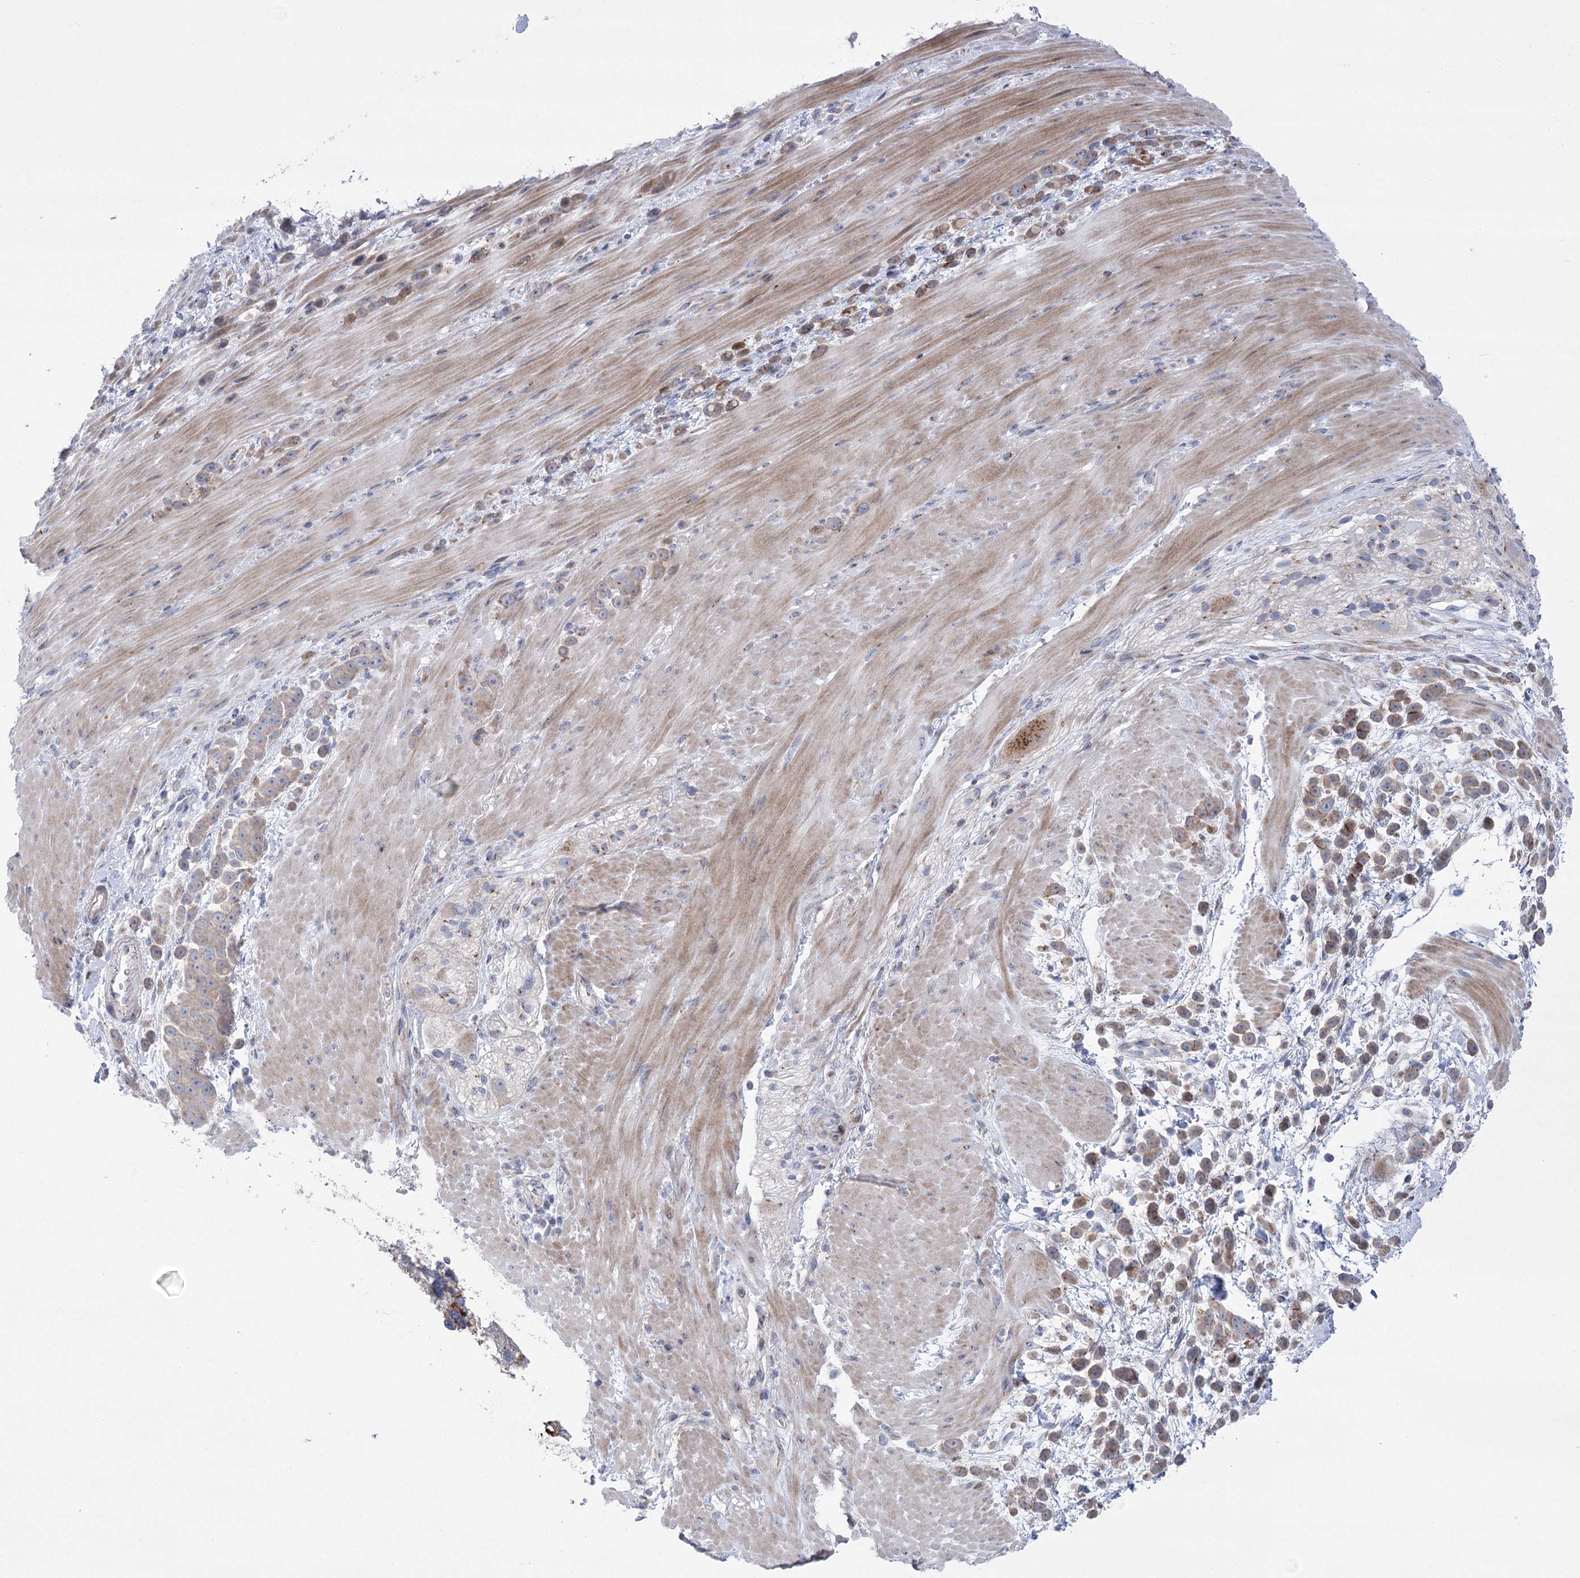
{"staining": {"intensity": "moderate", "quantity": "25%-75%", "location": "cytoplasmic/membranous"}, "tissue": "pancreatic cancer", "cell_type": "Tumor cells", "image_type": "cancer", "snomed": [{"axis": "morphology", "description": "Normal tissue, NOS"}, {"axis": "morphology", "description": "Adenocarcinoma, NOS"}, {"axis": "topography", "description": "Pancreas"}], "caption": "High-power microscopy captured an immunohistochemistry photomicrograph of pancreatic adenocarcinoma, revealing moderate cytoplasmic/membranous staining in approximately 25%-75% of tumor cells.", "gene": "NME7", "patient": {"sex": "female", "age": 64}}